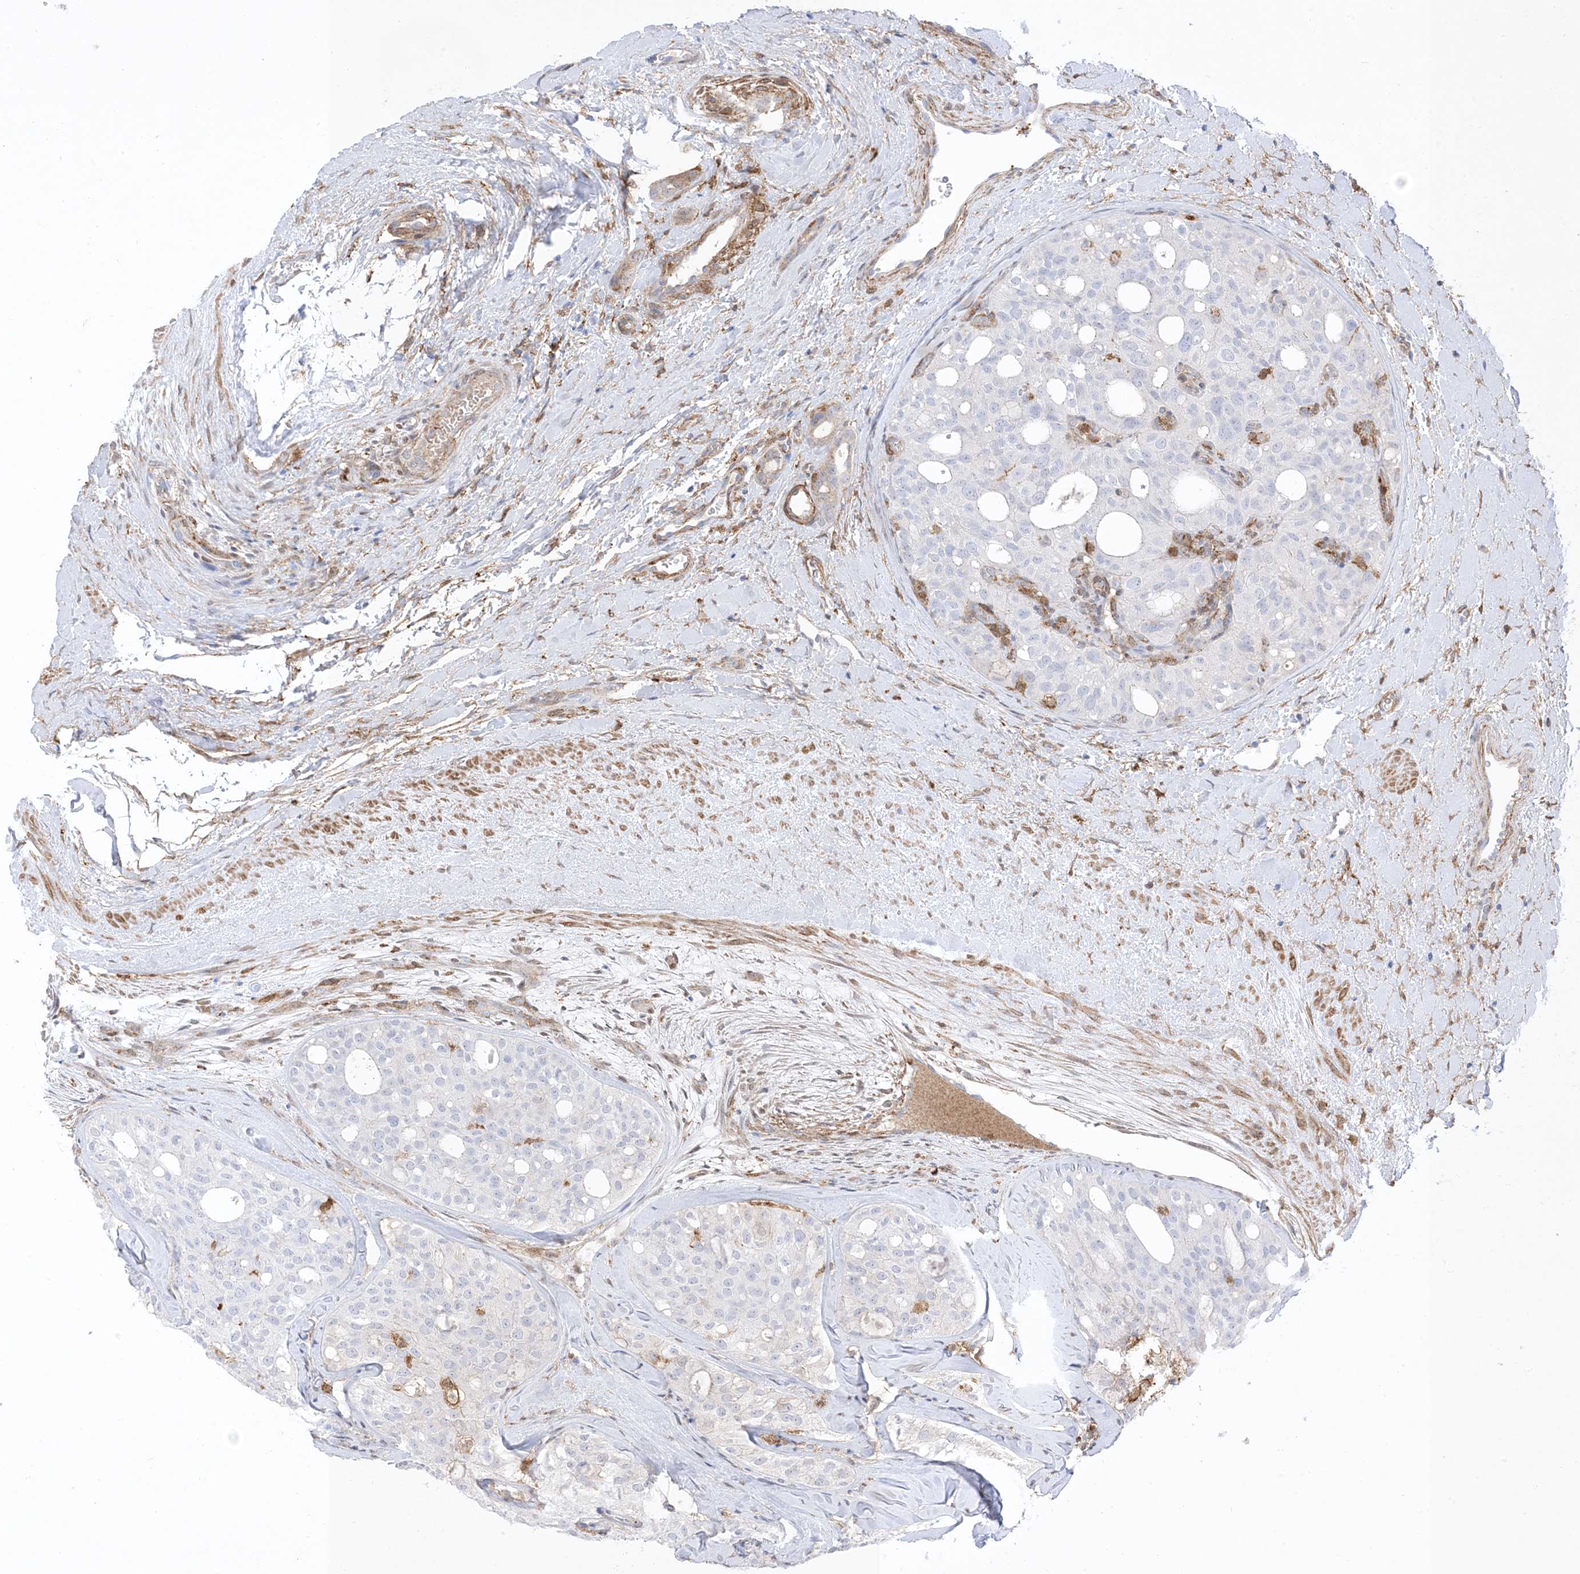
{"staining": {"intensity": "negative", "quantity": "none", "location": "none"}, "tissue": "thyroid cancer", "cell_type": "Tumor cells", "image_type": "cancer", "snomed": [{"axis": "morphology", "description": "Follicular adenoma carcinoma, NOS"}, {"axis": "topography", "description": "Thyroid gland"}], "caption": "An image of human thyroid cancer (follicular adenoma carcinoma) is negative for staining in tumor cells. (DAB IHC, high magnification).", "gene": "GSN", "patient": {"sex": "male", "age": 75}}